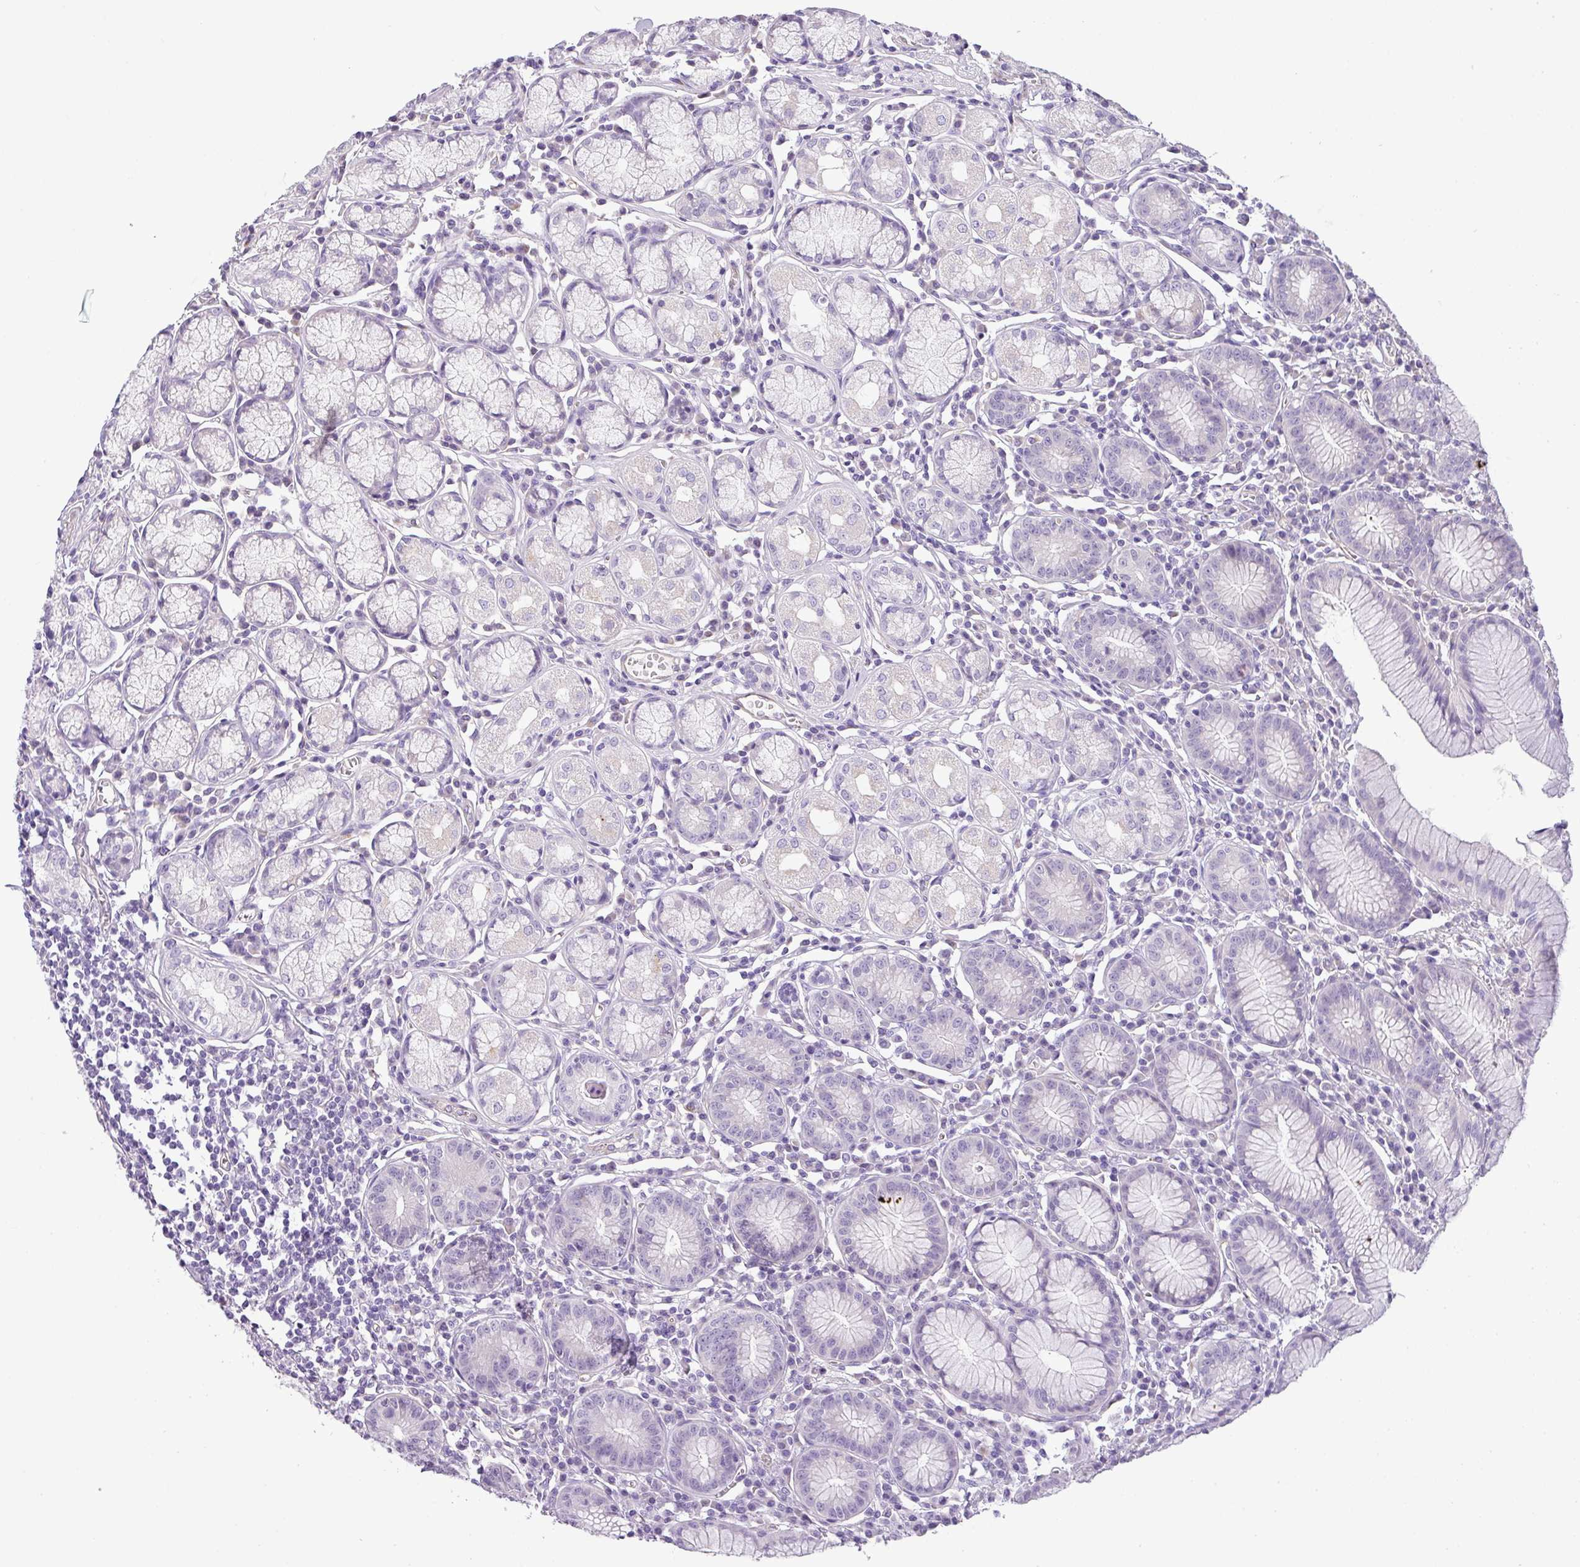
{"staining": {"intensity": "weak", "quantity": "25%-75%", "location": "cytoplasmic/membranous"}, "tissue": "stomach", "cell_type": "Glandular cells", "image_type": "normal", "snomed": [{"axis": "morphology", "description": "Normal tissue, NOS"}, {"axis": "topography", "description": "Stomach"}], "caption": "Immunohistochemistry micrograph of benign stomach stained for a protein (brown), which reveals low levels of weak cytoplasmic/membranous expression in approximately 25%-75% of glandular cells.", "gene": "ENSG00000273748", "patient": {"sex": "male", "age": 55}}